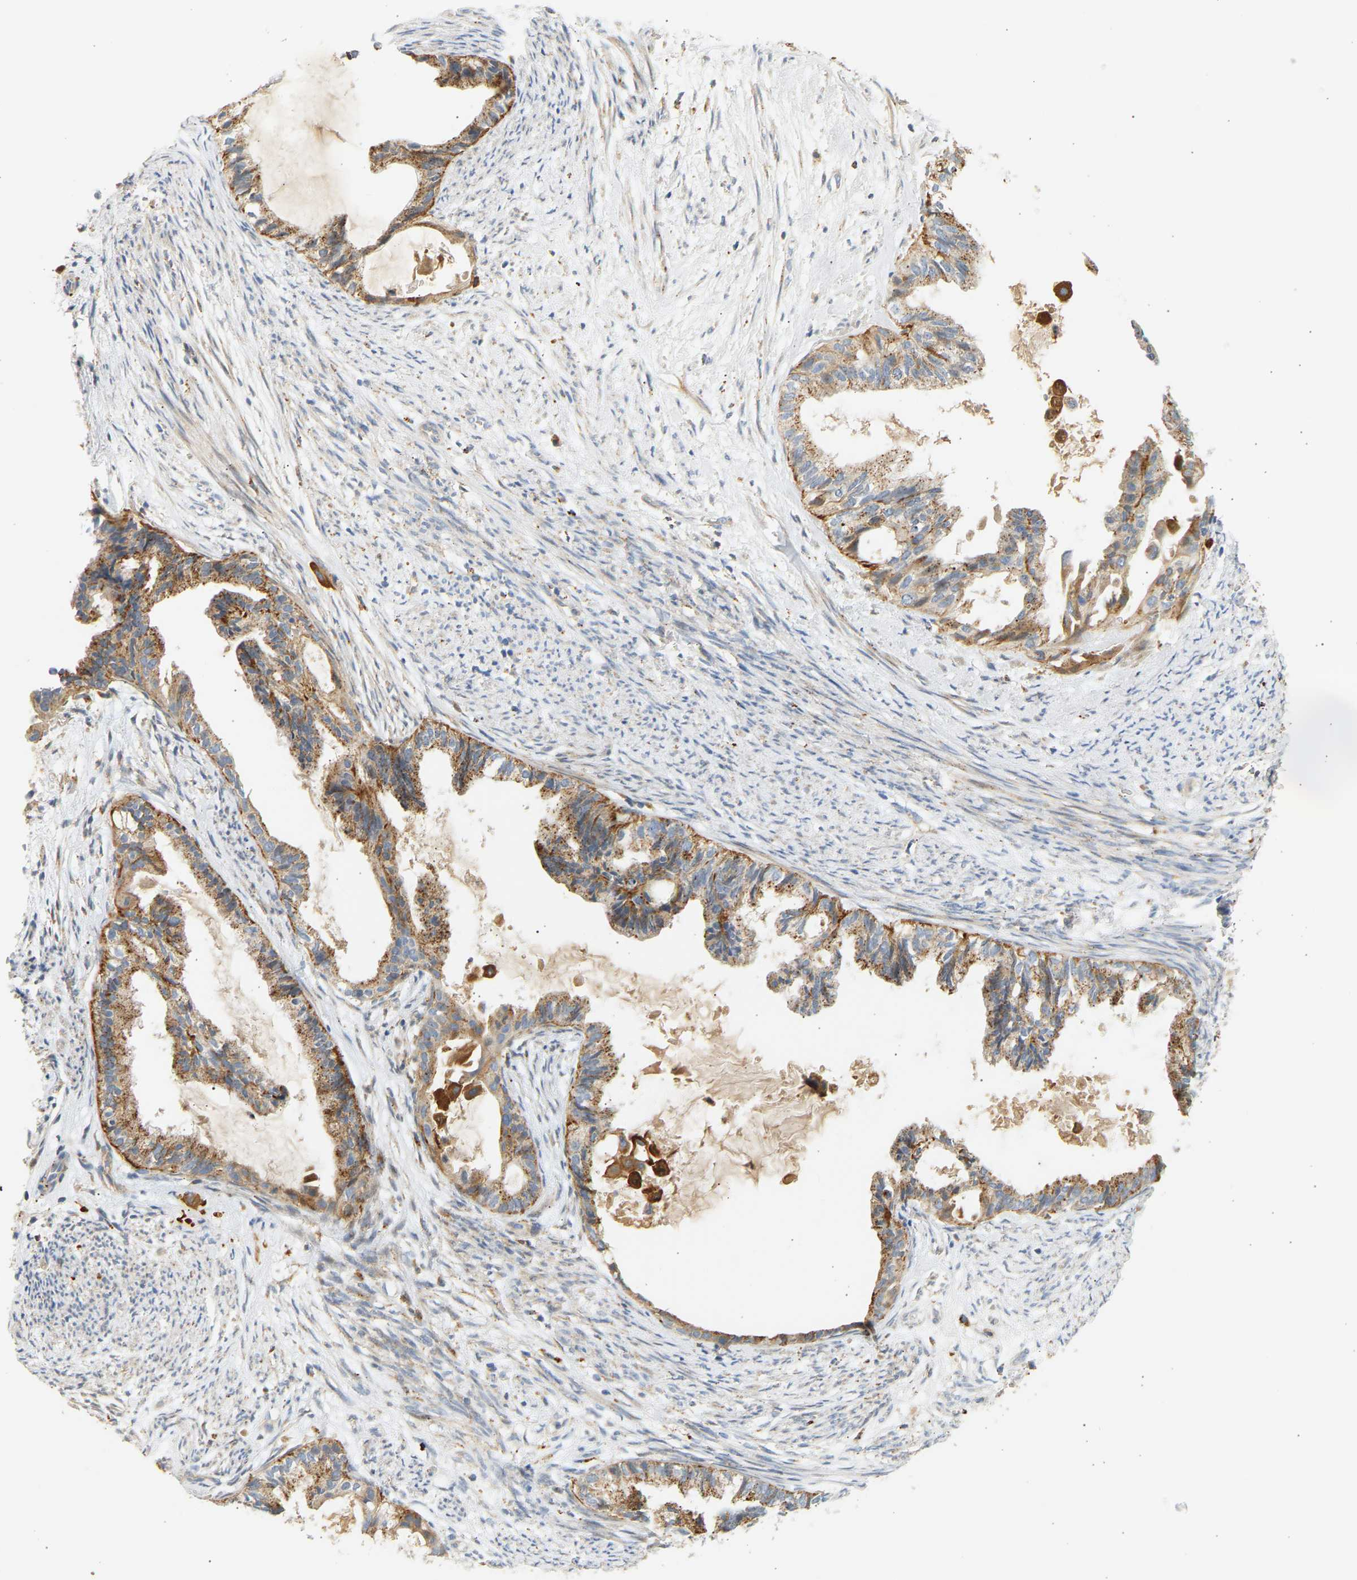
{"staining": {"intensity": "moderate", "quantity": ">75%", "location": "cytoplasmic/membranous"}, "tissue": "cervical cancer", "cell_type": "Tumor cells", "image_type": "cancer", "snomed": [{"axis": "morphology", "description": "Normal tissue, NOS"}, {"axis": "morphology", "description": "Adenocarcinoma, NOS"}, {"axis": "topography", "description": "Cervix"}, {"axis": "topography", "description": "Endometrium"}], "caption": "Immunohistochemical staining of adenocarcinoma (cervical) shows medium levels of moderate cytoplasmic/membranous staining in approximately >75% of tumor cells.", "gene": "ENTHD1", "patient": {"sex": "female", "age": 86}}